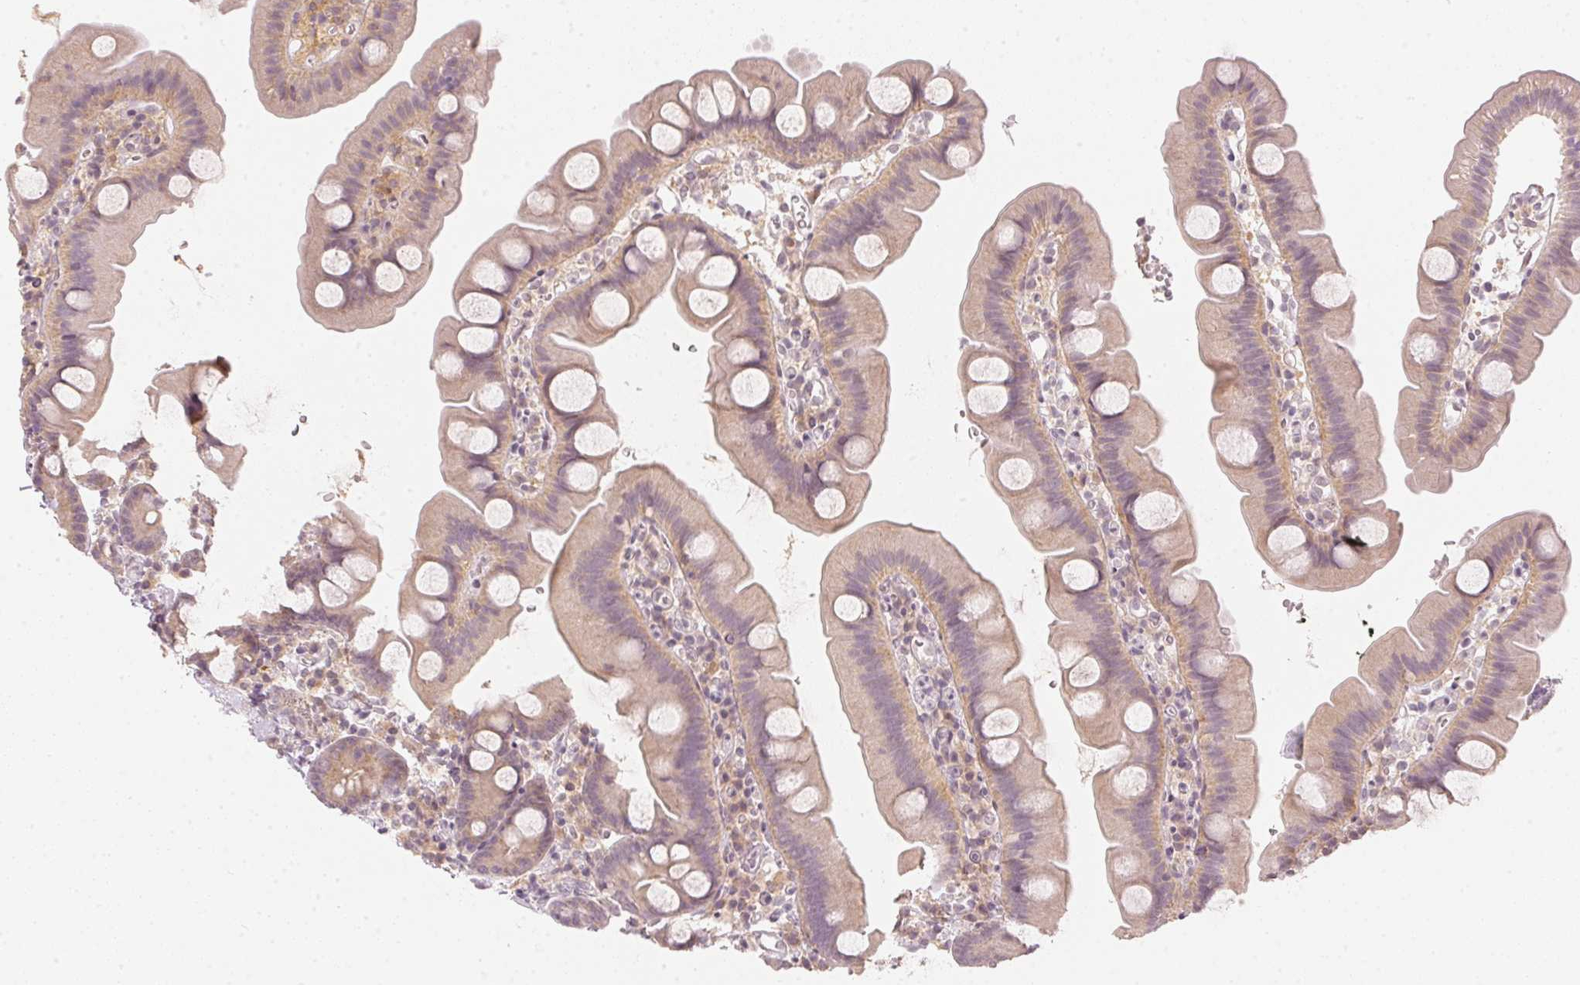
{"staining": {"intensity": "weak", "quantity": "<25%", "location": "cytoplasmic/membranous"}, "tissue": "small intestine", "cell_type": "Glandular cells", "image_type": "normal", "snomed": [{"axis": "morphology", "description": "Normal tissue, NOS"}, {"axis": "topography", "description": "Small intestine"}], "caption": "Glandular cells show no significant expression in normal small intestine. Brightfield microscopy of immunohistochemistry stained with DAB (brown) and hematoxylin (blue), captured at high magnification.", "gene": "KPRP", "patient": {"sex": "female", "age": 68}}